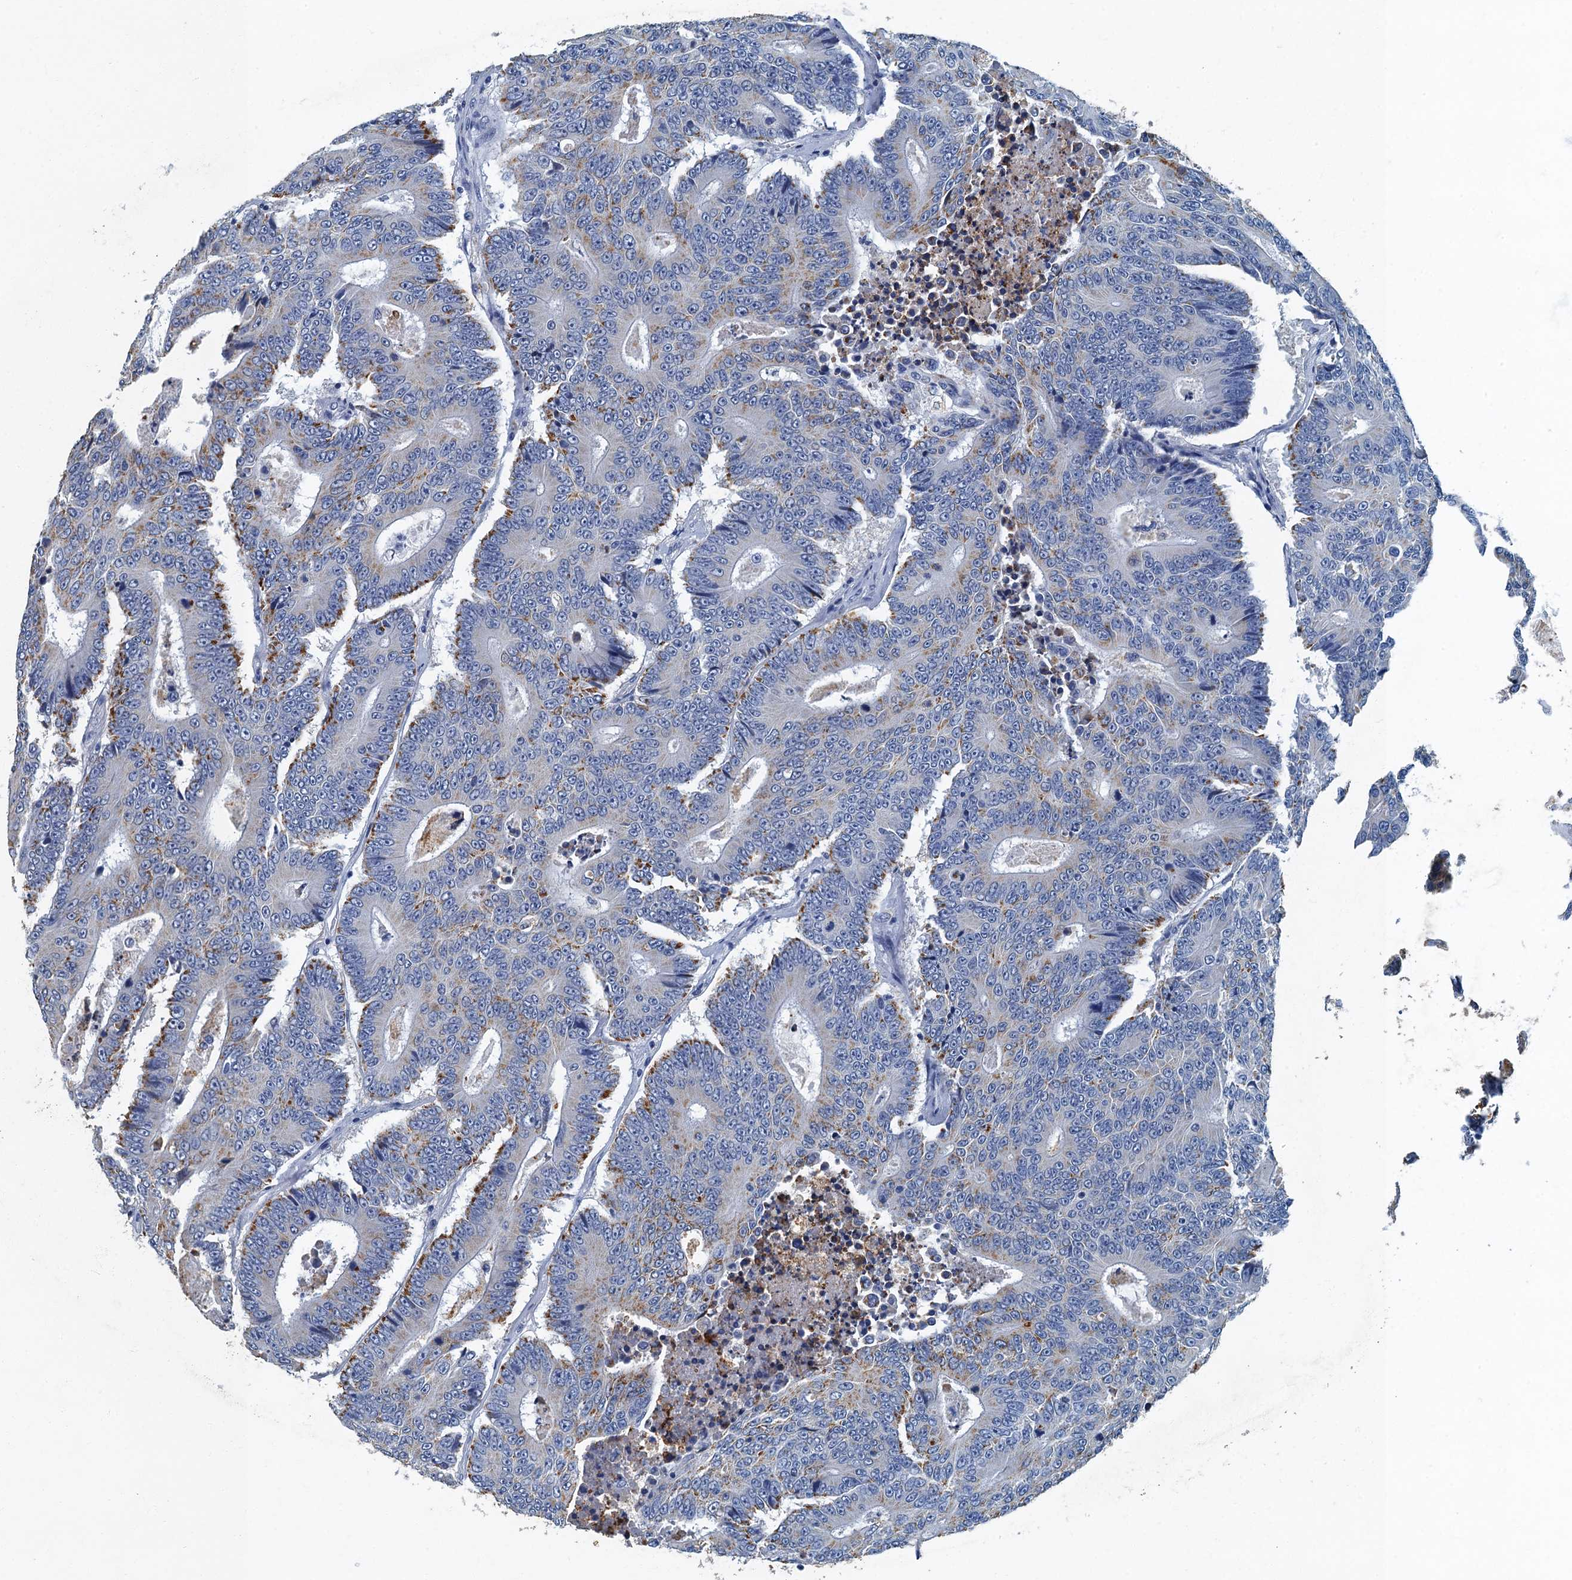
{"staining": {"intensity": "moderate", "quantity": "<25%", "location": "cytoplasmic/membranous"}, "tissue": "colorectal cancer", "cell_type": "Tumor cells", "image_type": "cancer", "snomed": [{"axis": "morphology", "description": "Adenocarcinoma, NOS"}, {"axis": "topography", "description": "Colon"}], "caption": "Adenocarcinoma (colorectal) stained for a protein shows moderate cytoplasmic/membranous positivity in tumor cells. Ihc stains the protein of interest in brown and the nuclei are stained blue.", "gene": "GADL1", "patient": {"sex": "male", "age": 83}}